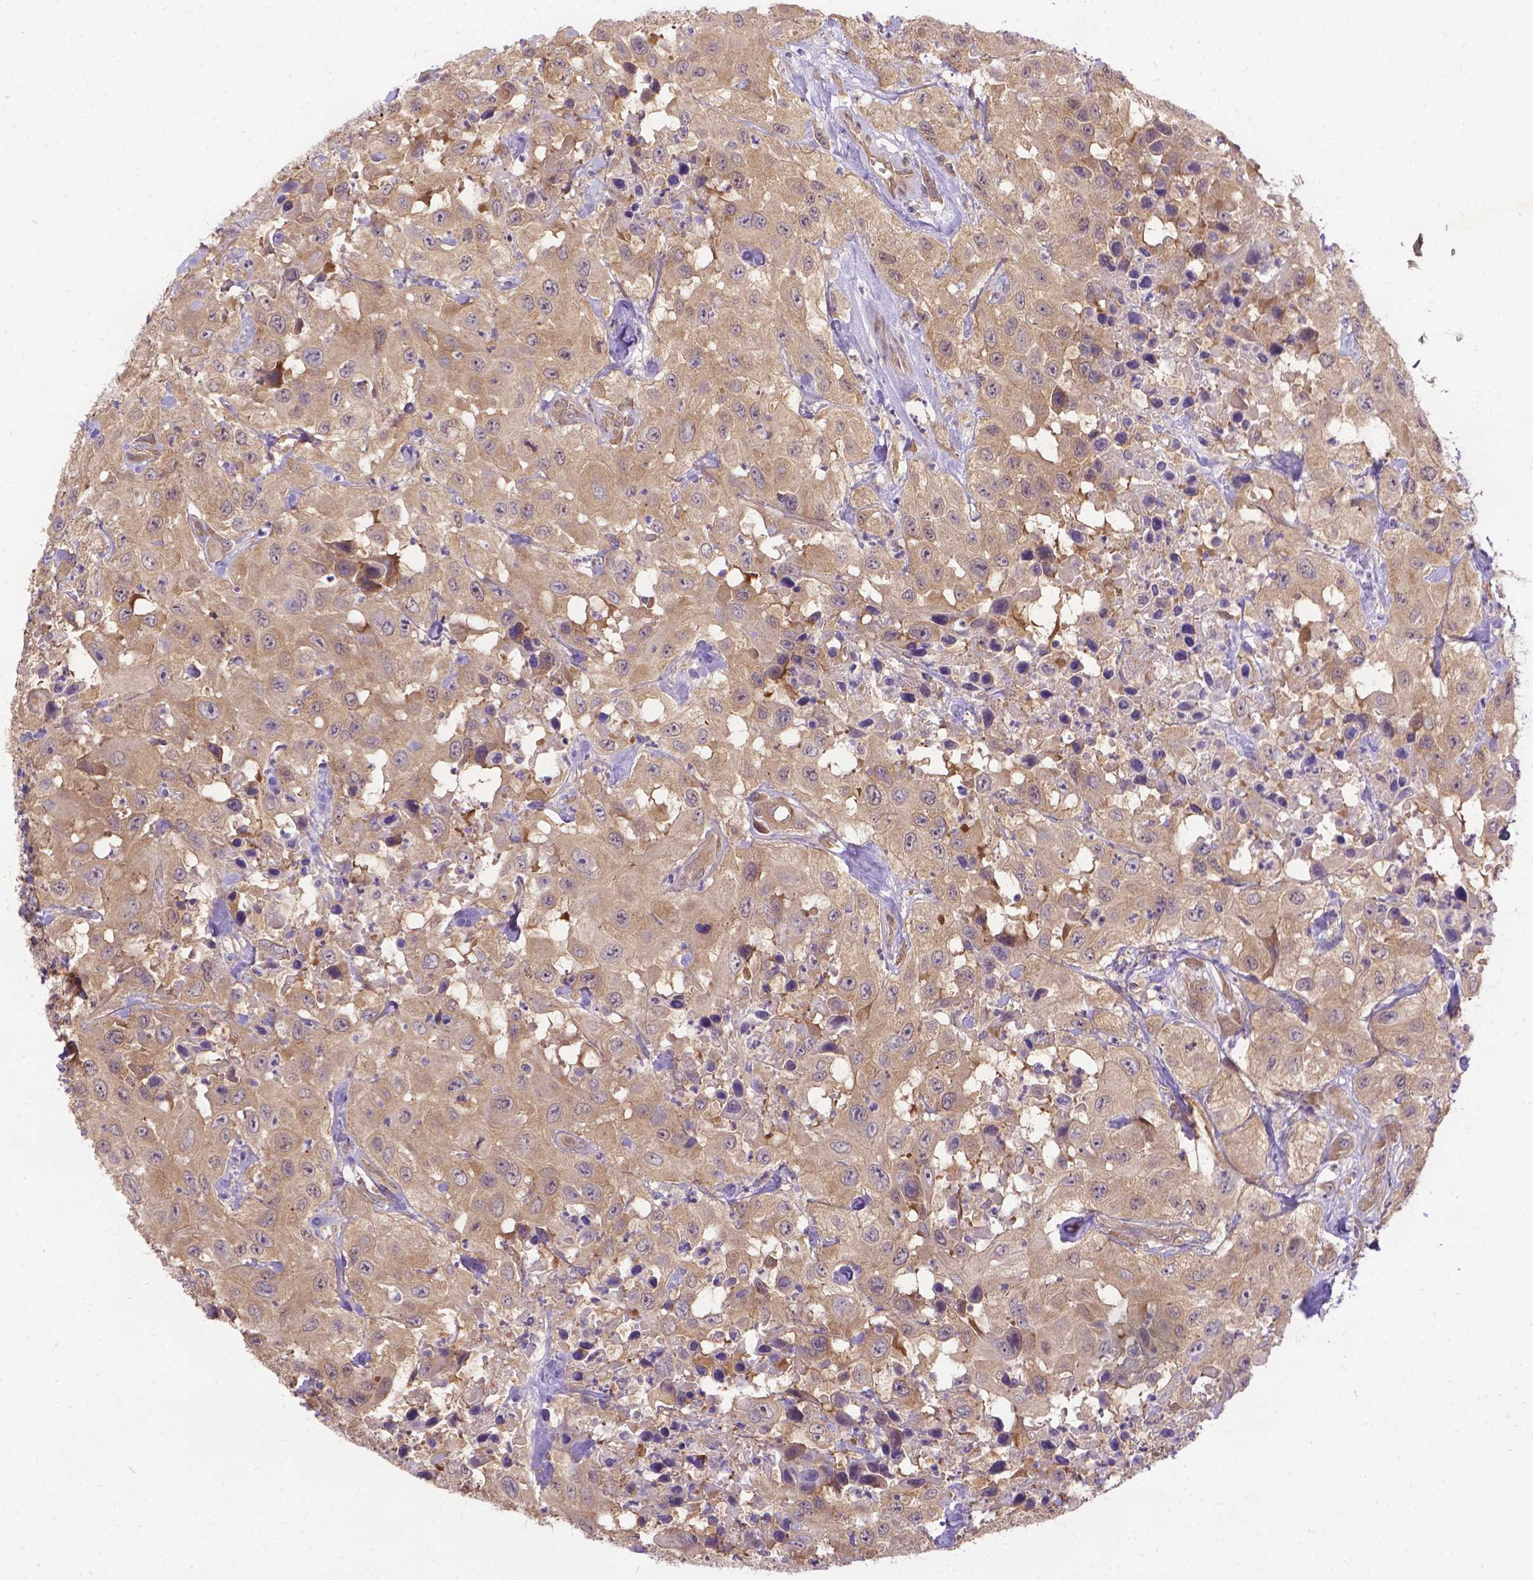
{"staining": {"intensity": "weak", "quantity": ">75%", "location": "cytoplasmic/membranous"}, "tissue": "urothelial cancer", "cell_type": "Tumor cells", "image_type": "cancer", "snomed": [{"axis": "morphology", "description": "Urothelial carcinoma, High grade"}, {"axis": "topography", "description": "Urinary bladder"}], "caption": "A micrograph of high-grade urothelial carcinoma stained for a protein exhibits weak cytoplasmic/membranous brown staining in tumor cells.", "gene": "DENND6A", "patient": {"sex": "male", "age": 79}}